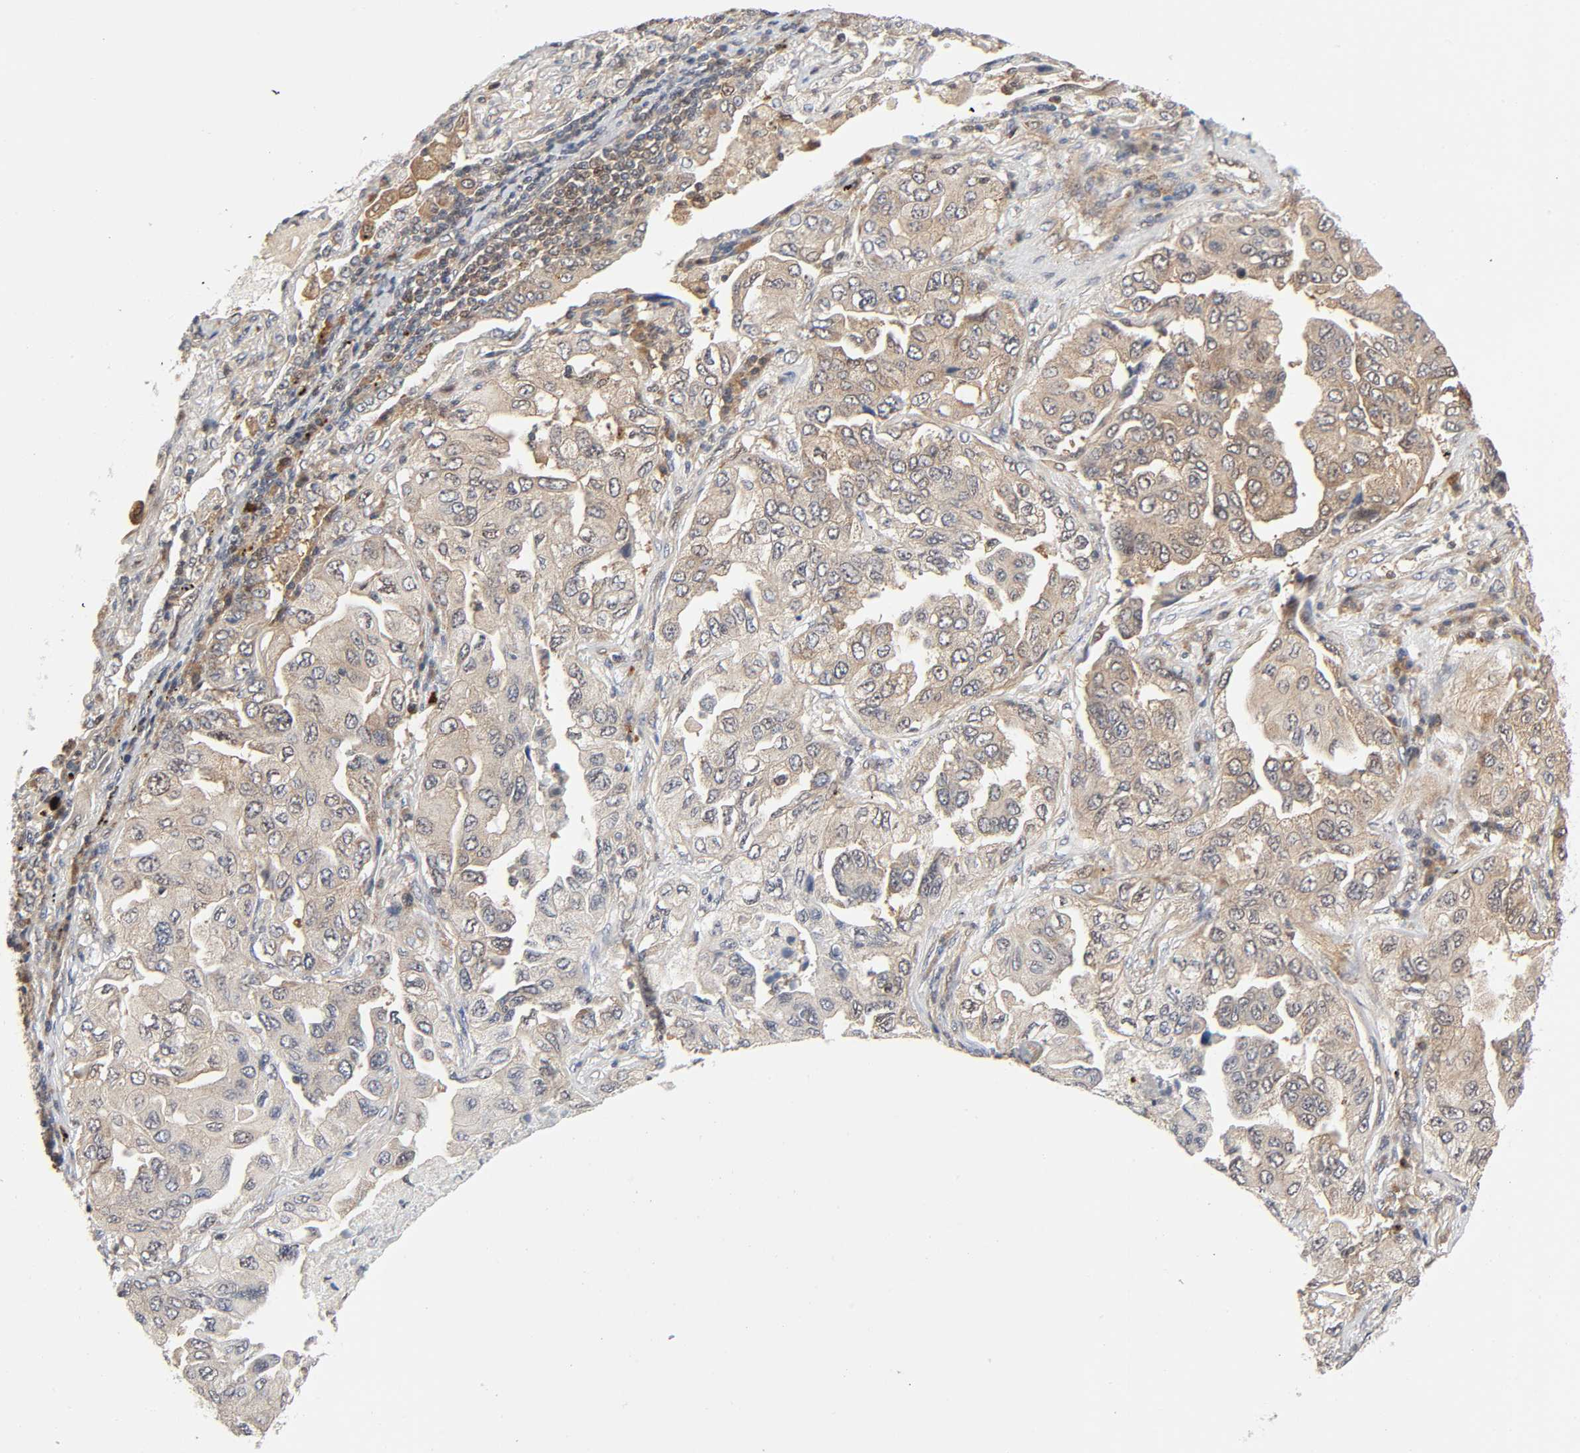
{"staining": {"intensity": "weak", "quantity": ">75%", "location": "cytoplasmic/membranous,nuclear"}, "tissue": "lung cancer", "cell_type": "Tumor cells", "image_type": "cancer", "snomed": [{"axis": "morphology", "description": "Adenocarcinoma, NOS"}, {"axis": "topography", "description": "Lung"}], "caption": "Weak cytoplasmic/membranous and nuclear protein positivity is identified in approximately >75% of tumor cells in lung cancer (adenocarcinoma).", "gene": "CASP9", "patient": {"sex": "female", "age": 65}}